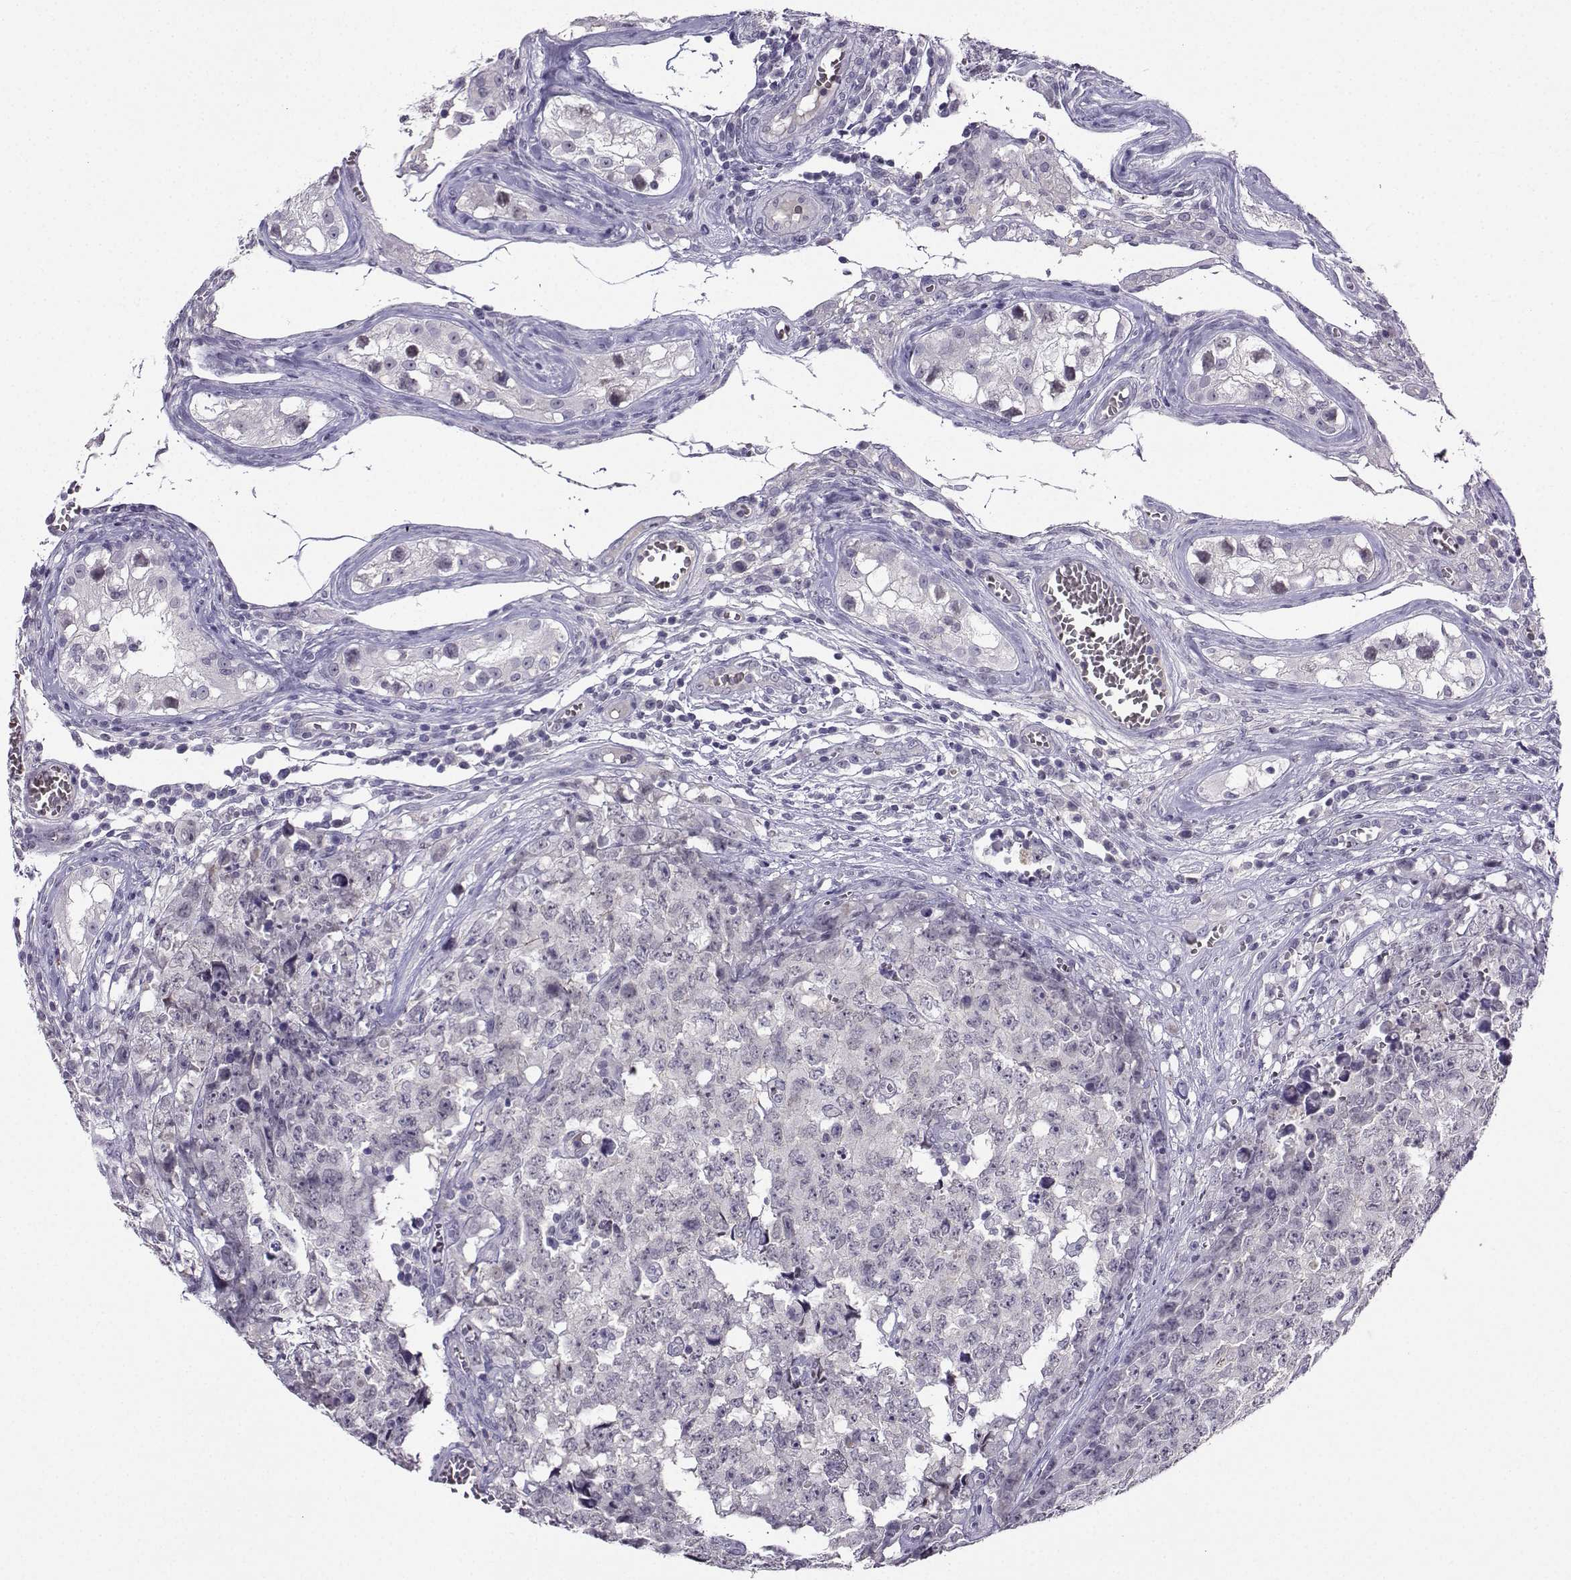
{"staining": {"intensity": "negative", "quantity": "none", "location": "none"}, "tissue": "testis cancer", "cell_type": "Tumor cells", "image_type": "cancer", "snomed": [{"axis": "morphology", "description": "Carcinoma, Embryonal, NOS"}, {"axis": "topography", "description": "Testis"}], "caption": "High magnification brightfield microscopy of testis cancer stained with DAB (brown) and counterstained with hematoxylin (blue): tumor cells show no significant positivity.", "gene": "LRFN2", "patient": {"sex": "male", "age": 23}}